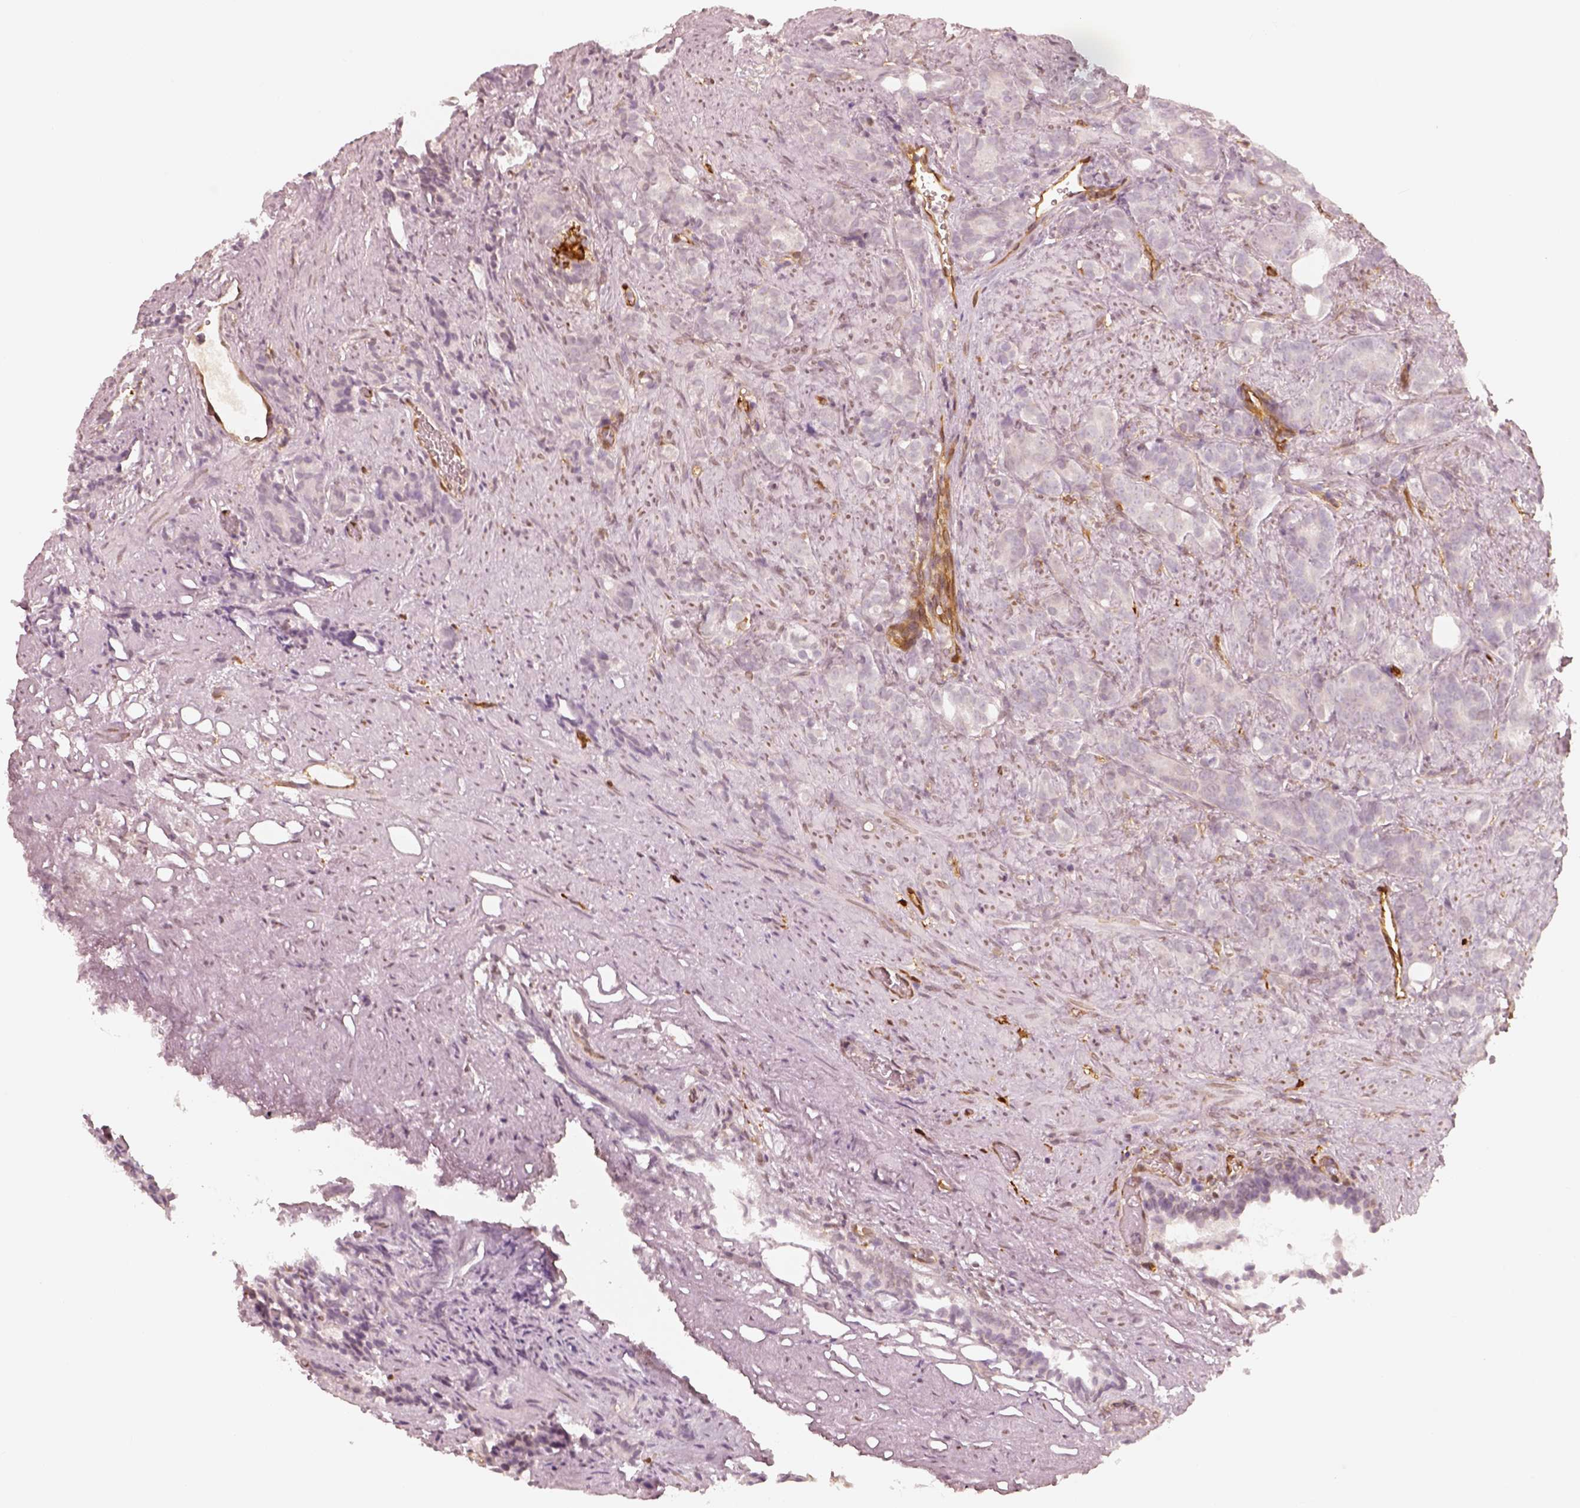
{"staining": {"intensity": "negative", "quantity": "none", "location": "none"}, "tissue": "prostate cancer", "cell_type": "Tumor cells", "image_type": "cancer", "snomed": [{"axis": "morphology", "description": "Adenocarcinoma, High grade"}, {"axis": "topography", "description": "Prostate"}], "caption": "The micrograph reveals no significant staining in tumor cells of high-grade adenocarcinoma (prostate).", "gene": "FSCN1", "patient": {"sex": "male", "age": 84}}